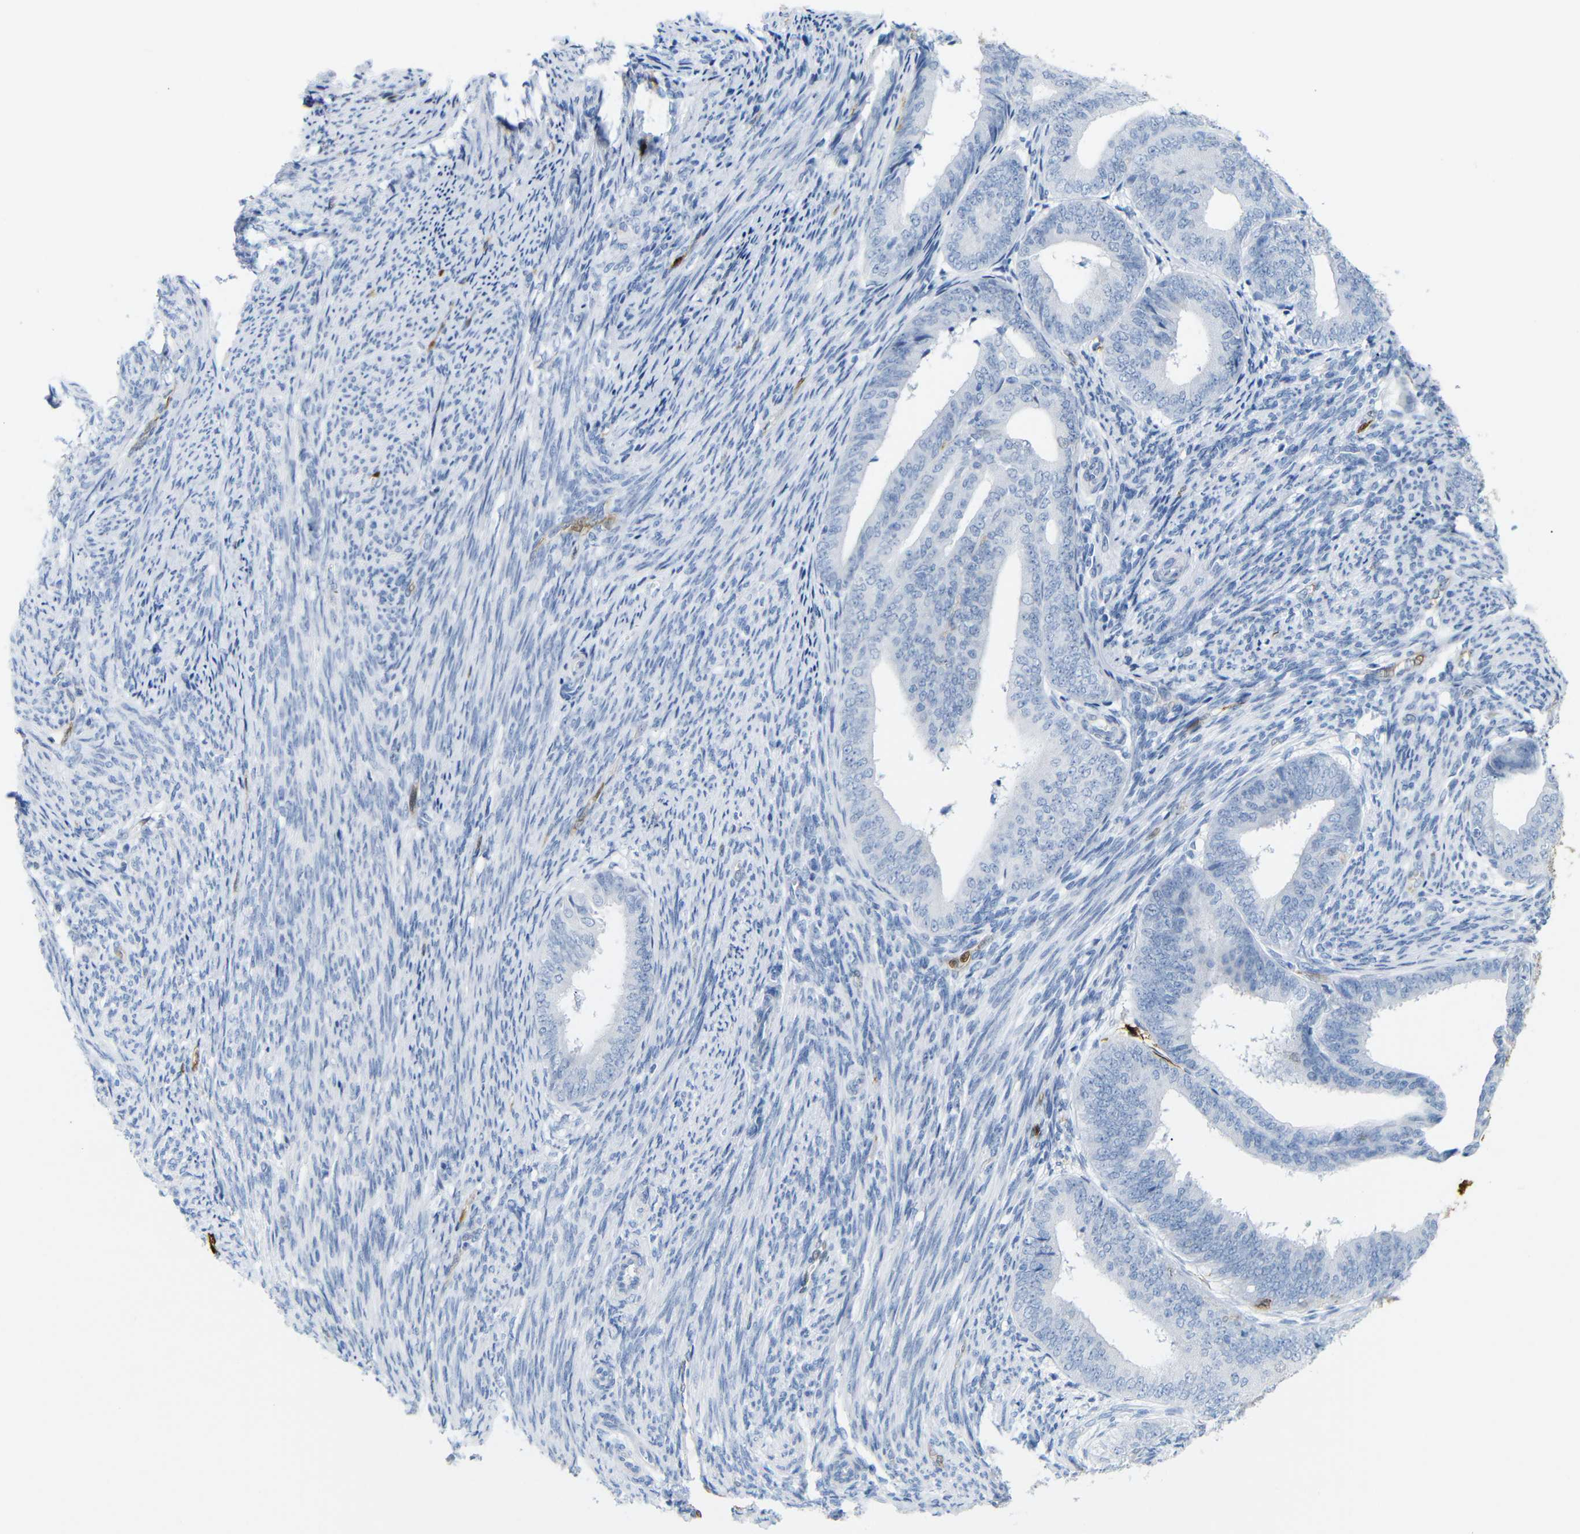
{"staining": {"intensity": "negative", "quantity": "none", "location": "none"}, "tissue": "endometrial cancer", "cell_type": "Tumor cells", "image_type": "cancer", "snomed": [{"axis": "morphology", "description": "Adenocarcinoma, NOS"}, {"axis": "topography", "description": "Endometrium"}], "caption": "DAB (3,3'-diaminobenzidine) immunohistochemical staining of adenocarcinoma (endometrial) reveals no significant expression in tumor cells. (IHC, brightfield microscopy, high magnification).", "gene": "MT1A", "patient": {"sex": "female", "age": 63}}